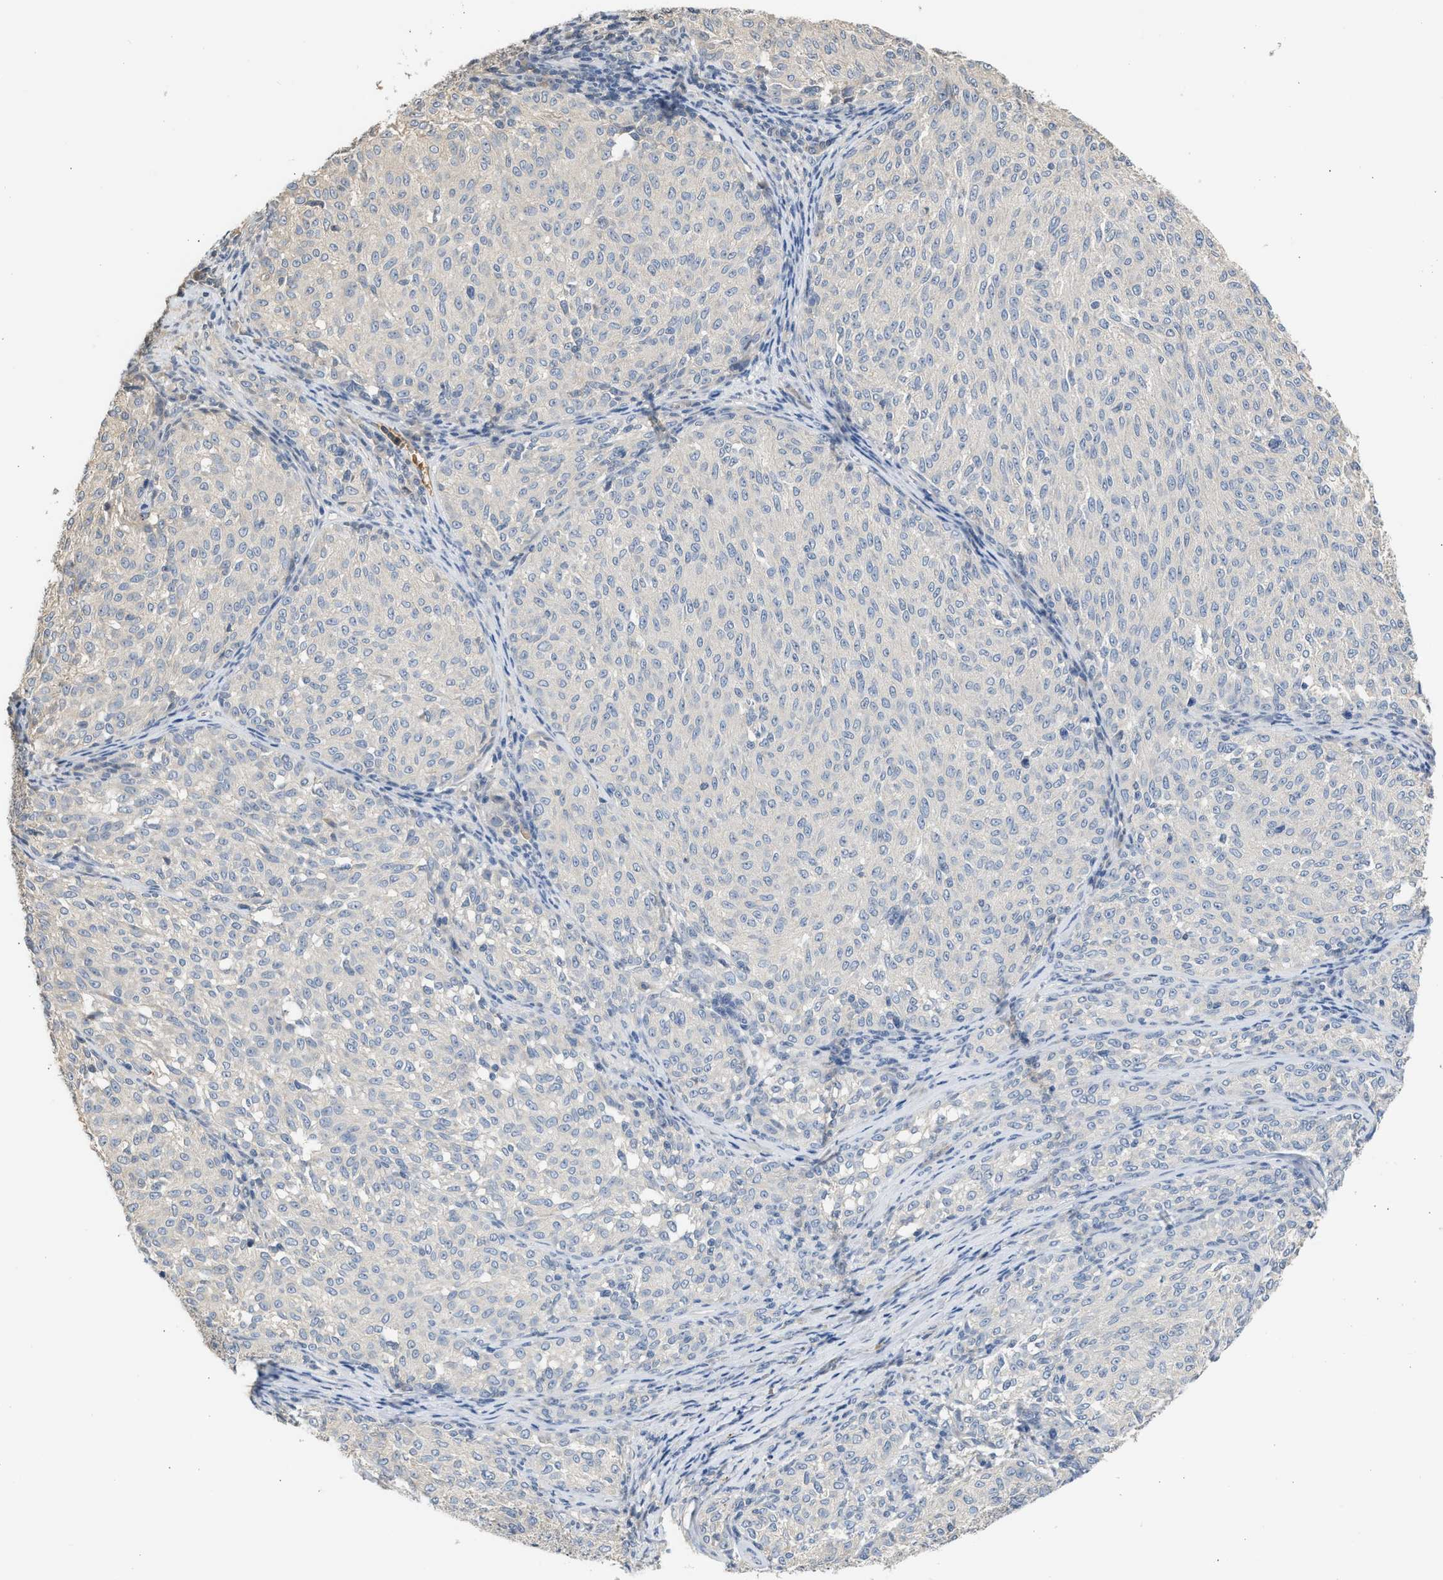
{"staining": {"intensity": "negative", "quantity": "none", "location": "none"}, "tissue": "melanoma", "cell_type": "Tumor cells", "image_type": "cancer", "snomed": [{"axis": "morphology", "description": "Malignant melanoma, NOS"}, {"axis": "topography", "description": "Skin"}], "caption": "Malignant melanoma was stained to show a protein in brown. There is no significant expression in tumor cells.", "gene": "SULT2A1", "patient": {"sex": "female", "age": 72}}